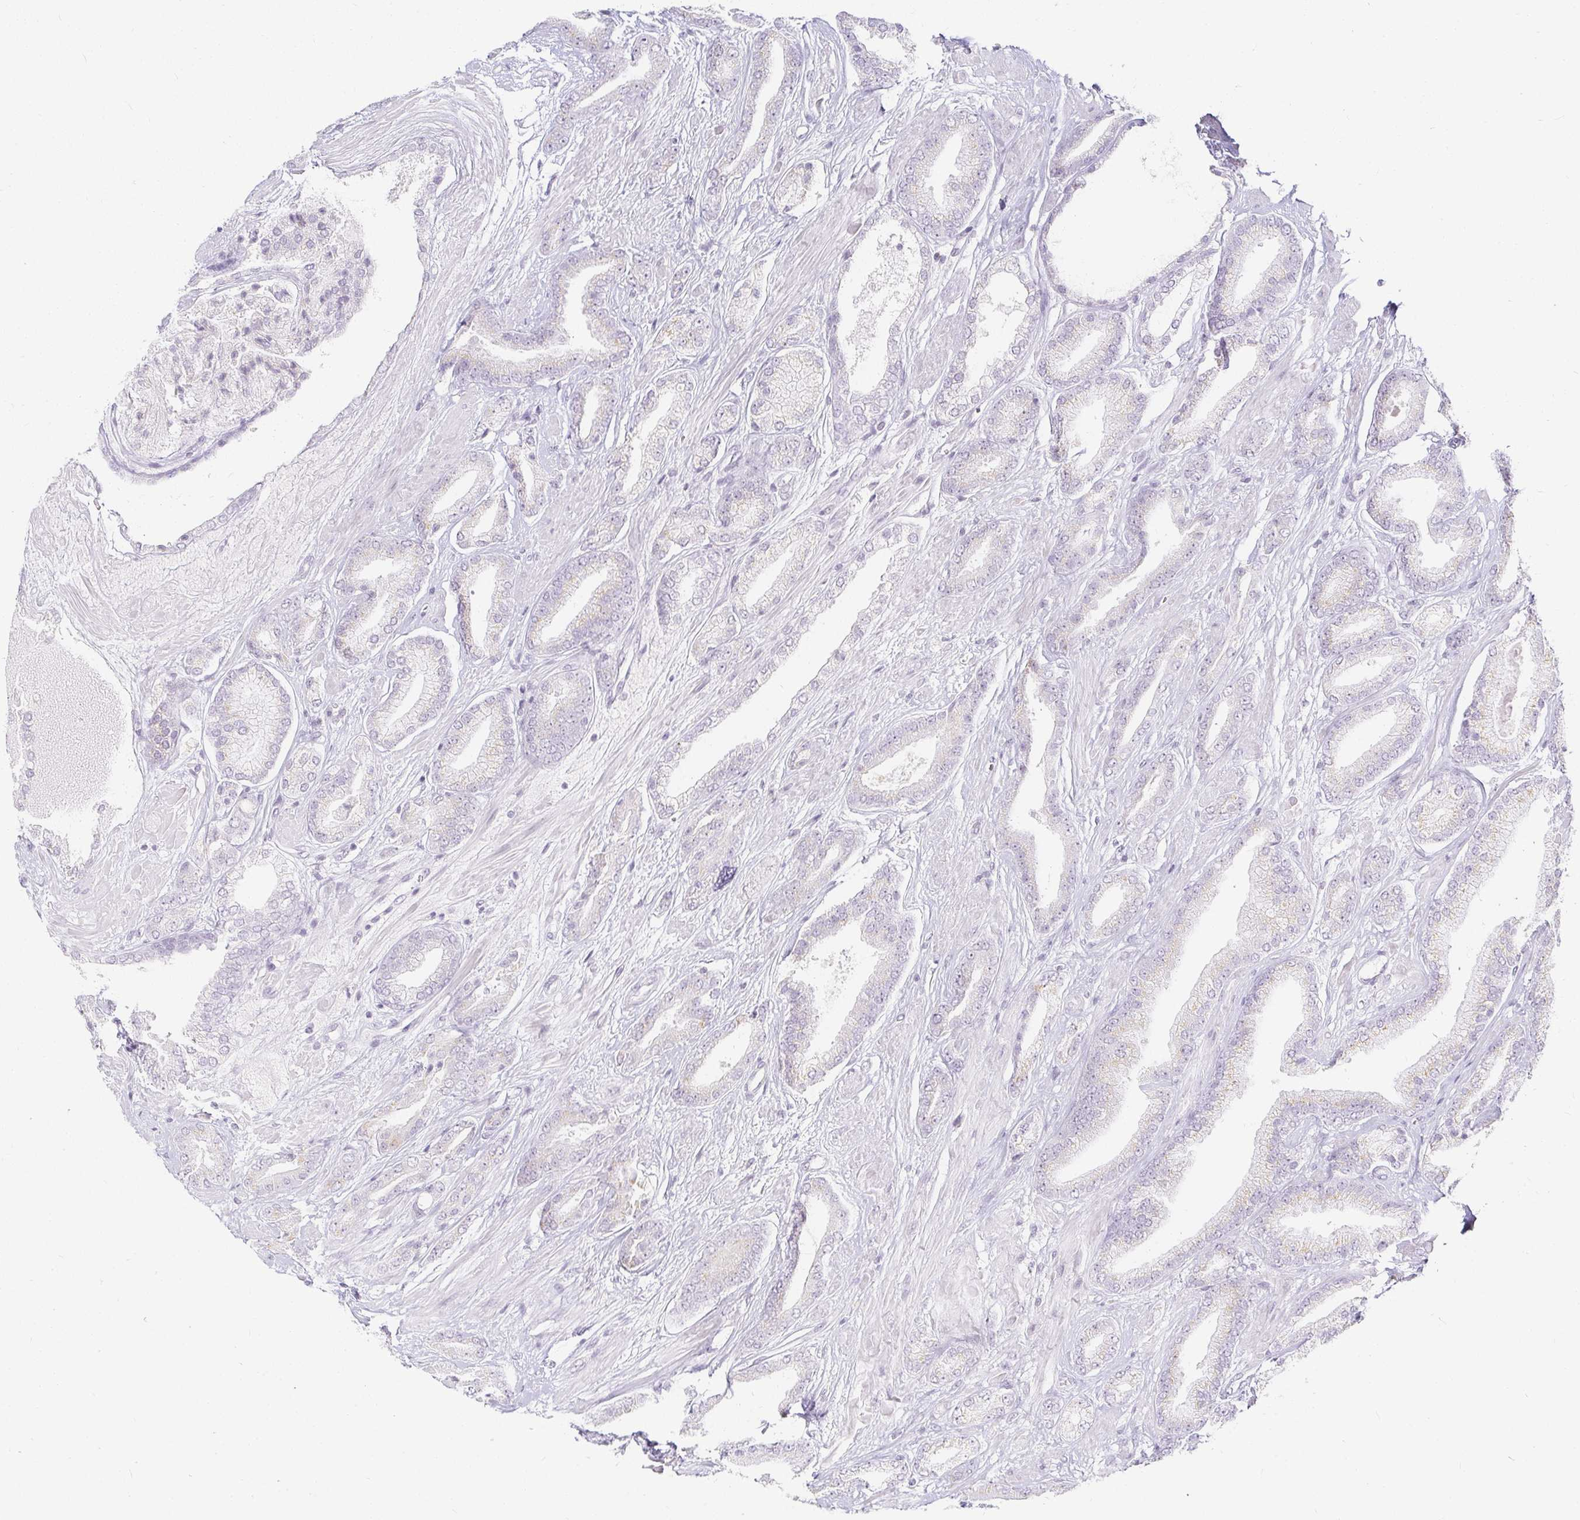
{"staining": {"intensity": "negative", "quantity": "none", "location": "none"}, "tissue": "prostate cancer", "cell_type": "Tumor cells", "image_type": "cancer", "snomed": [{"axis": "morphology", "description": "Adenocarcinoma, High grade"}, {"axis": "topography", "description": "Prostate"}], "caption": "DAB immunohistochemical staining of prostate adenocarcinoma (high-grade) reveals no significant expression in tumor cells. The staining was performed using DAB (3,3'-diaminobenzidine) to visualize the protein expression in brown, while the nuclei were stained in blue with hematoxylin (Magnification: 20x).", "gene": "ACAN", "patient": {"sex": "male", "age": 56}}